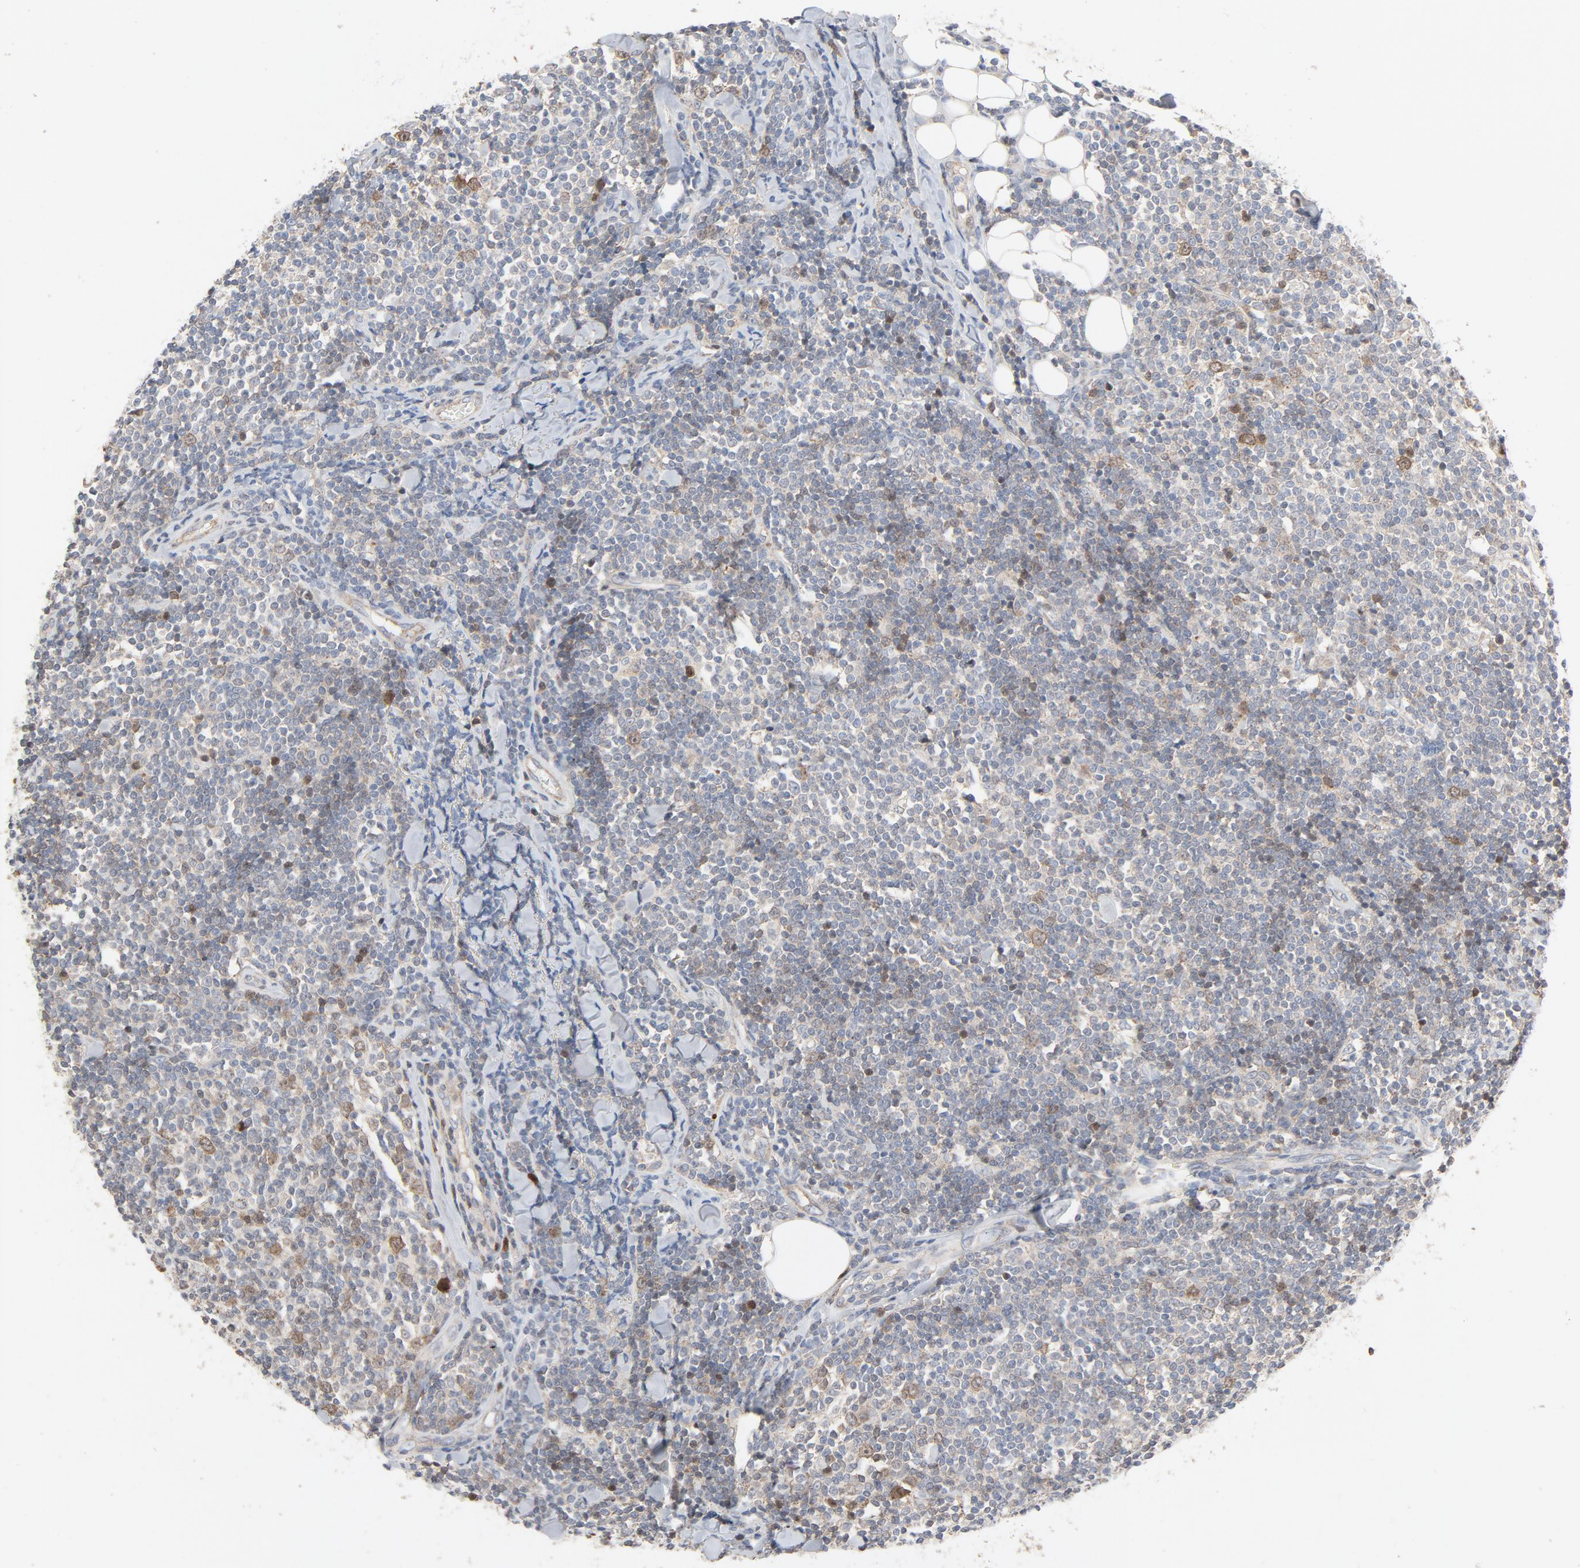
{"staining": {"intensity": "weak", "quantity": "25%-75%", "location": "cytoplasmic/membranous,nuclear"}, "tissue": "lymphoma", "cell_type": "Tumor cells", "image_type": "cancer", "snomed": [{"axis": "morphology", "description": "Malignant lymphoma, non-Hodgkin's type, Low grade"}, {"axis": "topography", "description": "Soft tissue"}], "caption": "Weak cytoplasmic/membranous and nuclear protein positivity is identified in about 25%-75% of tumor cells in lymphoma.", "gene": "CDK6", "patient": {"sex": "male", "age": 92}}